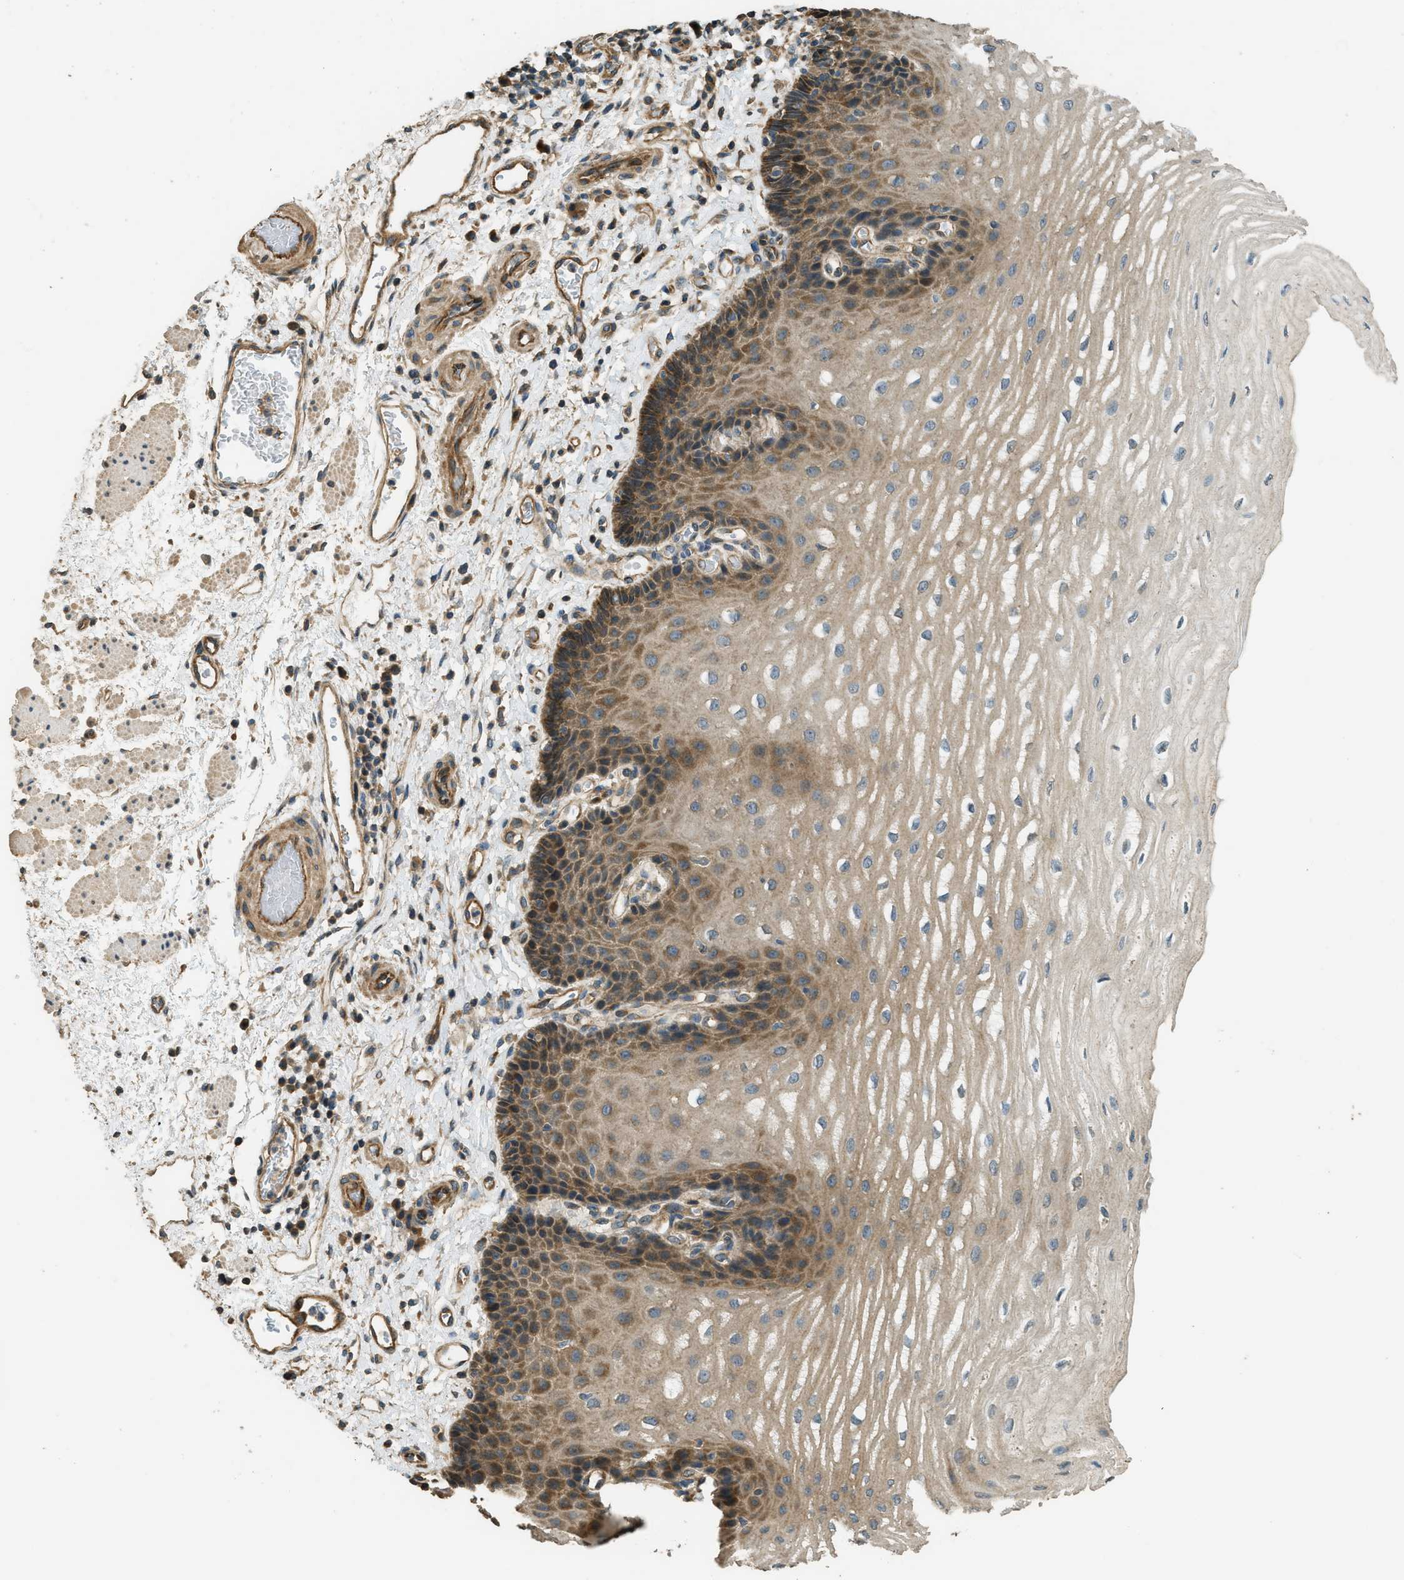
{"staining": {"intensity": "moderate", "quantity": "25%-75%", "location": "cytoplasmic/membranous"}, "tissue": "esophagus", "cell_type": "Squamous epithelial cells", "image_type": "normal", "snomed": [{"axis": "morphology", "description": "Normal tissue, NOS"}, {"axis": "topography", "description": "Esophagus"}], "caption": "Approximately 25%-75% of squamous epithelial cells in benign esophagus exhibit moderate cytoplasmic/membranous protein positivity as visualized by brown immunohistochemical staining.", "gene": "MARS1", "patient": {"sex": "male", "age": 54}}